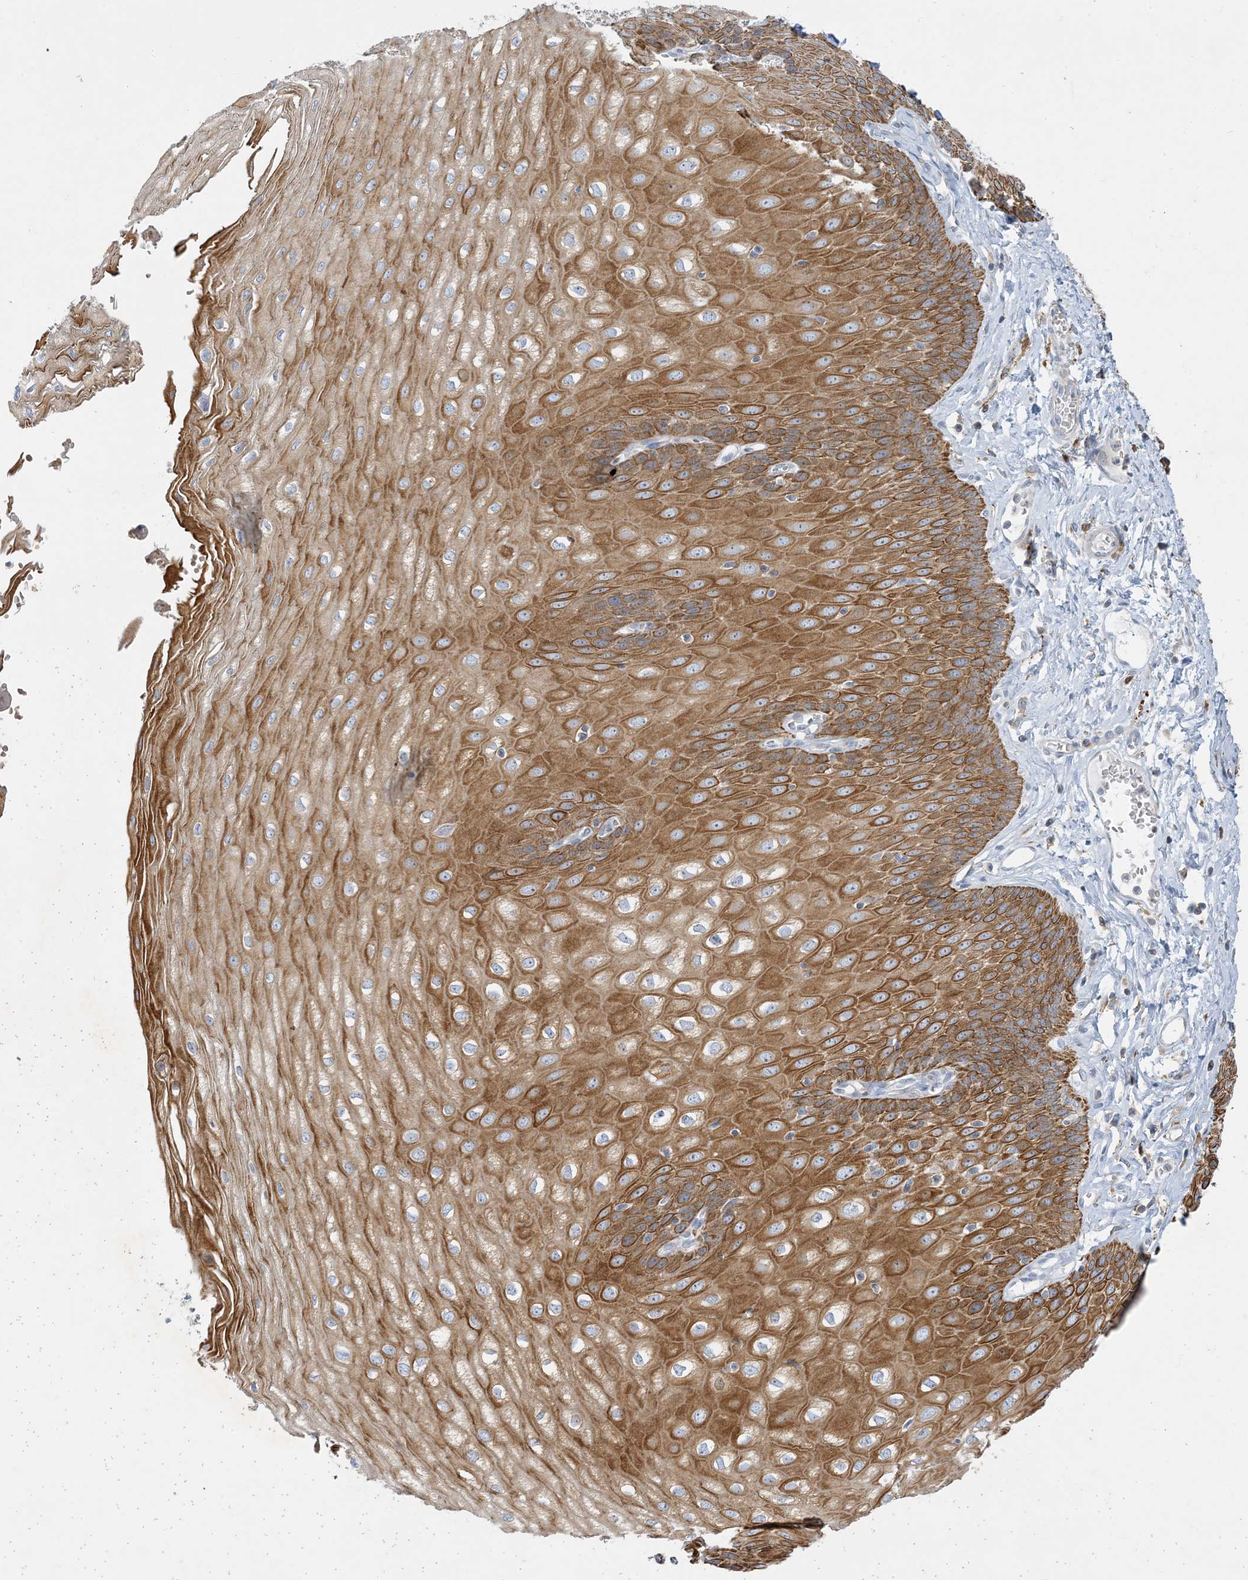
{"staining": {"intensity": "strong", "quantity": ">75%", "location": "cytoplasmic/membranous"}, "tissue": "esophagus", "cell_type": "Squamous epithelial cells", "image_type": "normal", "snomed": [{"axis": "morphology", "description": "Normal tissue, NOS"}, {"axis": "topography", "description": "Esophagus"}], "caption": "IHC image of benign human esophagus stained for a protein (brown), which displays high levels of strong cytoplasmic/membranous staining in approximately >75% of squamous epithelial cells.", "gene": "LTN1", "patient": {"sex": "male", "age": 60}}